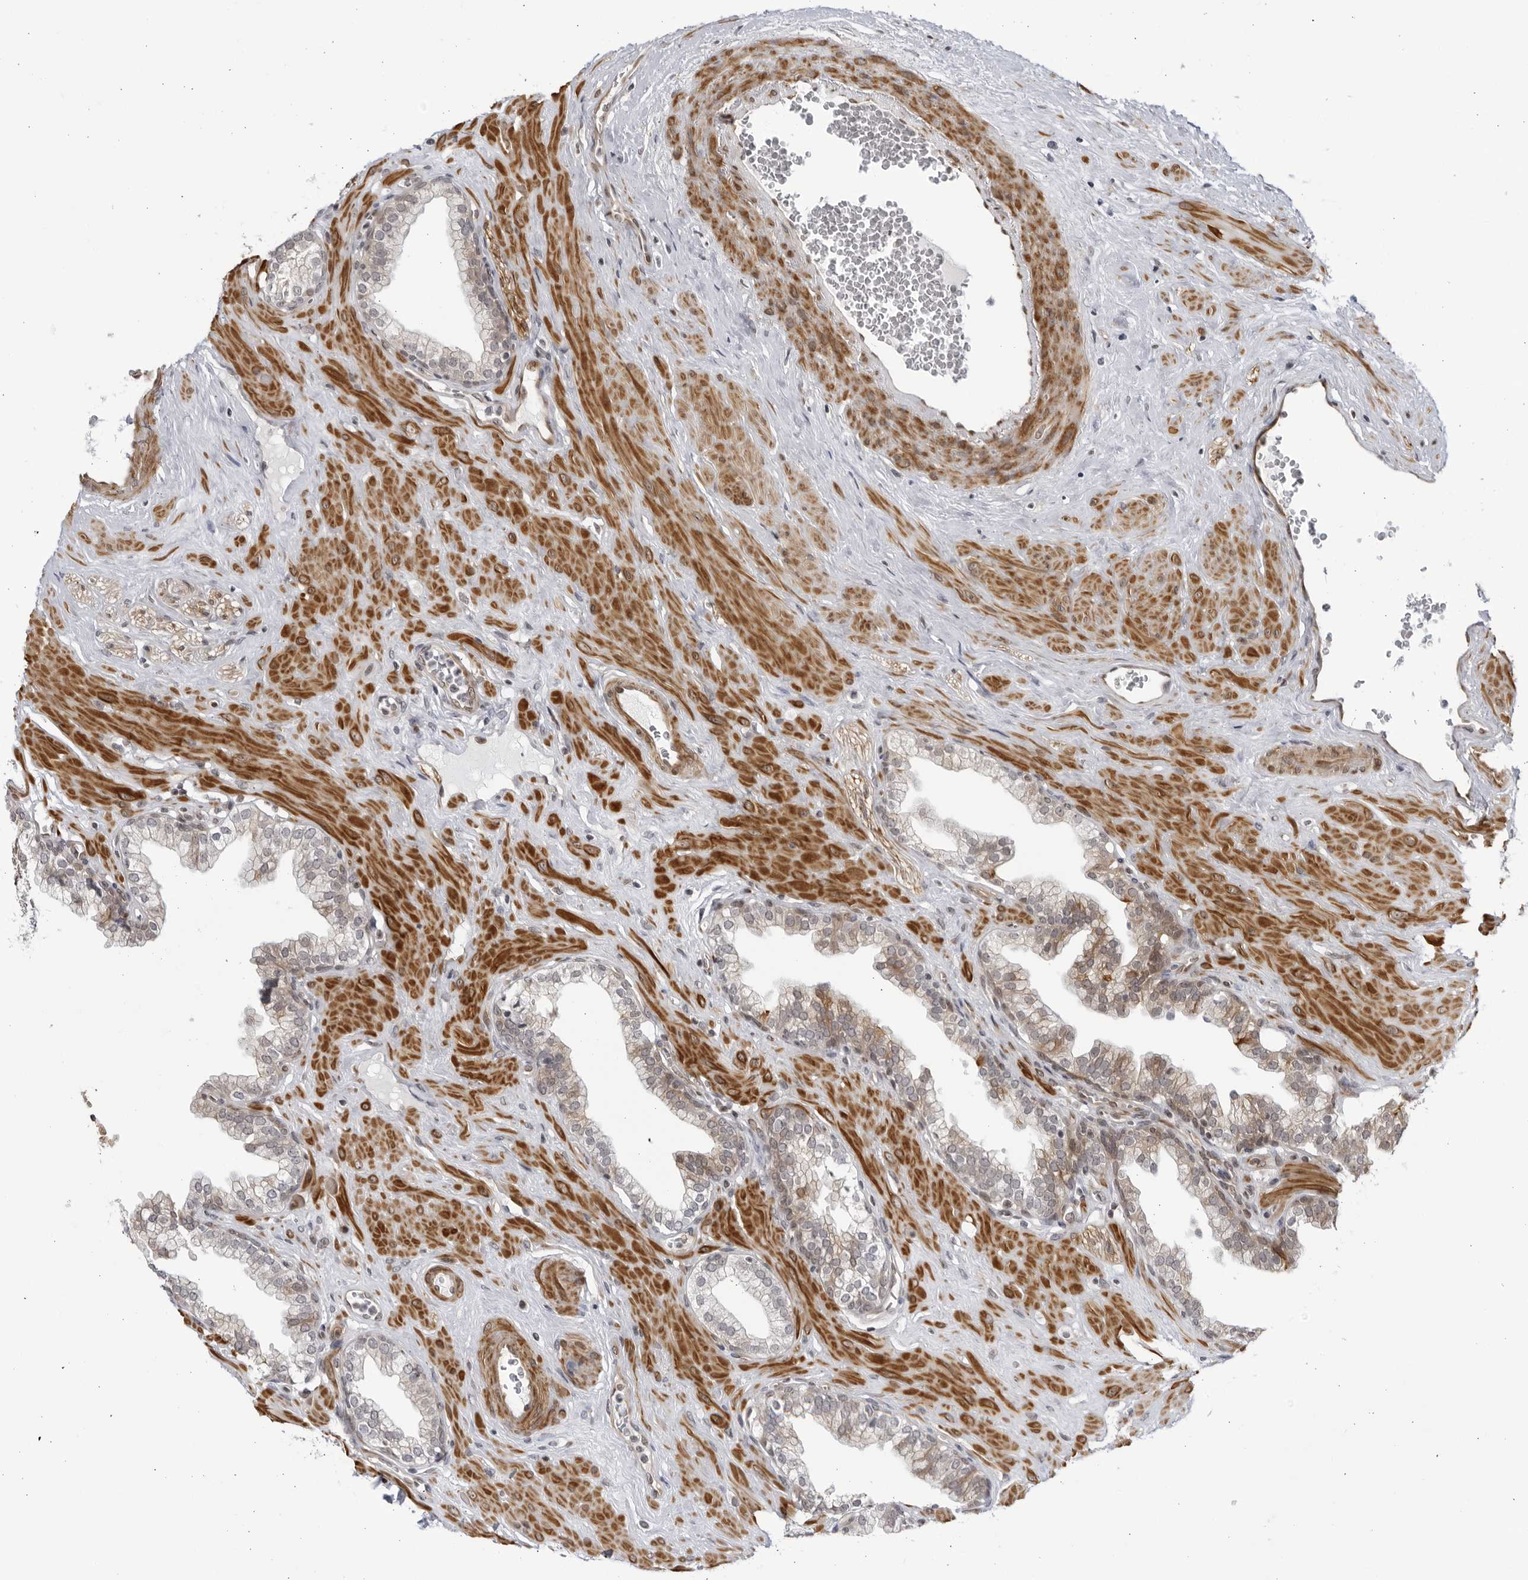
{"staining": {"intensity": "weak", "quantity": "<25%", "location": "cytoplasmic/membranous"}, "tissue": "prostate", "cell_type": "Glandular cells", "image_type": "normal", "snomed": [{"axis": "morphology", "description": "Normal tissue, NOS"}, {"axis": "morphology", "description": "Urothelial carcinoma, Low grade"}, {"axis": "topography", "description": "Urinary bladder"}, {"axis": "topography", "description": "Prostate"}], "caption": "Immunohistochemical staining of benign human prostate demonstrates no significant positivity in glandular cells.", "gene": "CNBD1", "patient": {"sex": "male", "age": 60}}